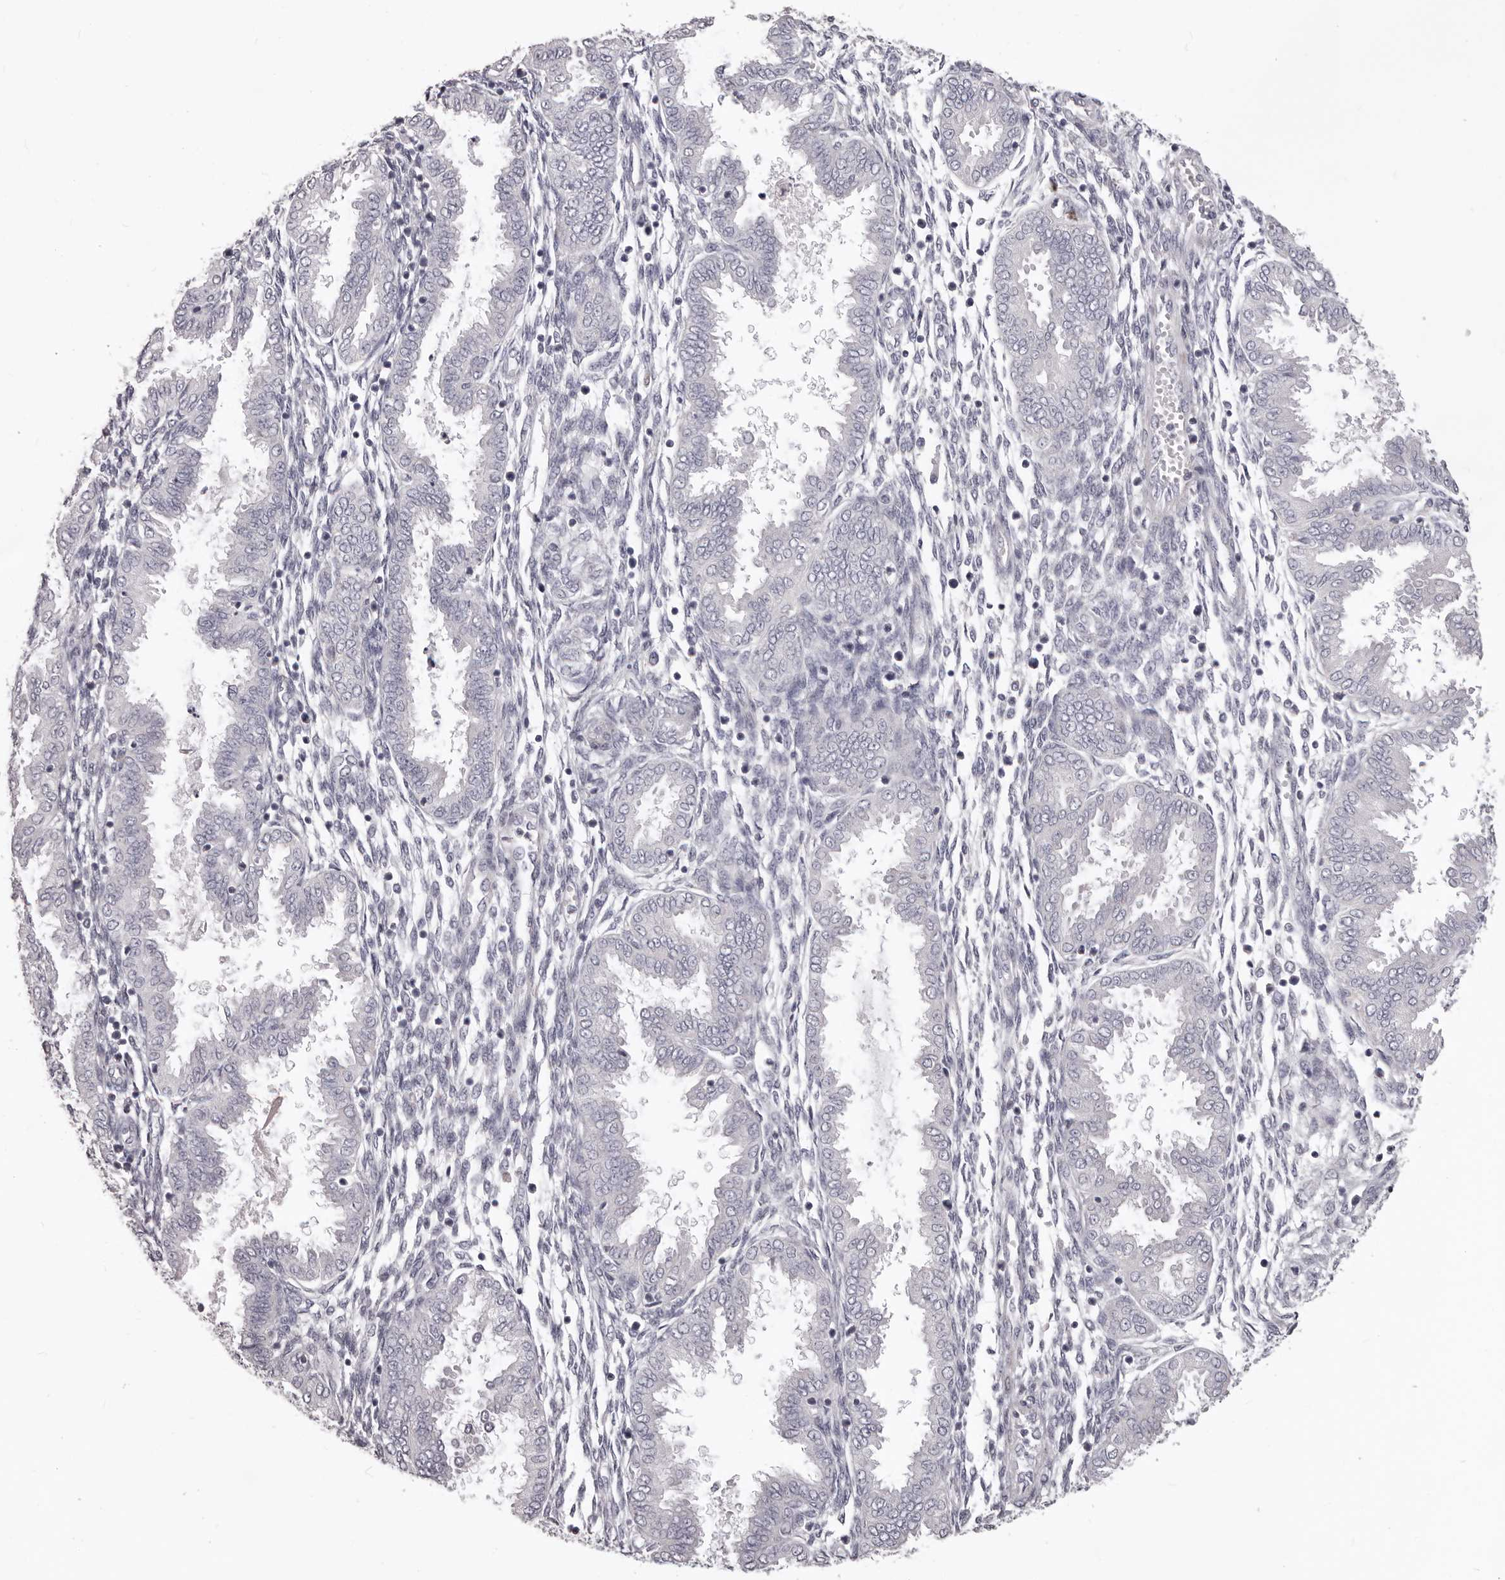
{"staining": {"intensity": "negative", "quantity": "none", "location": "none"}, "tissue": "endometrium", "cell_type": "Cells in endometrial stroma", "image_type": "normal", "snomed": [{"axis": "morphology", "description": "Normal tissue, NOS"}, {"axis": "topography", "description": "Endometrium"}], "caption": "Endometrium was stained to show a protein in brown. There is no significant expression in cells in endometrial stroma. The staining is performed using DAB brown chromogen with nuclei counter-stained in using hematoxylin.", "gene": "PRMT2", "patient": {"sex": "female", "age": 33}}